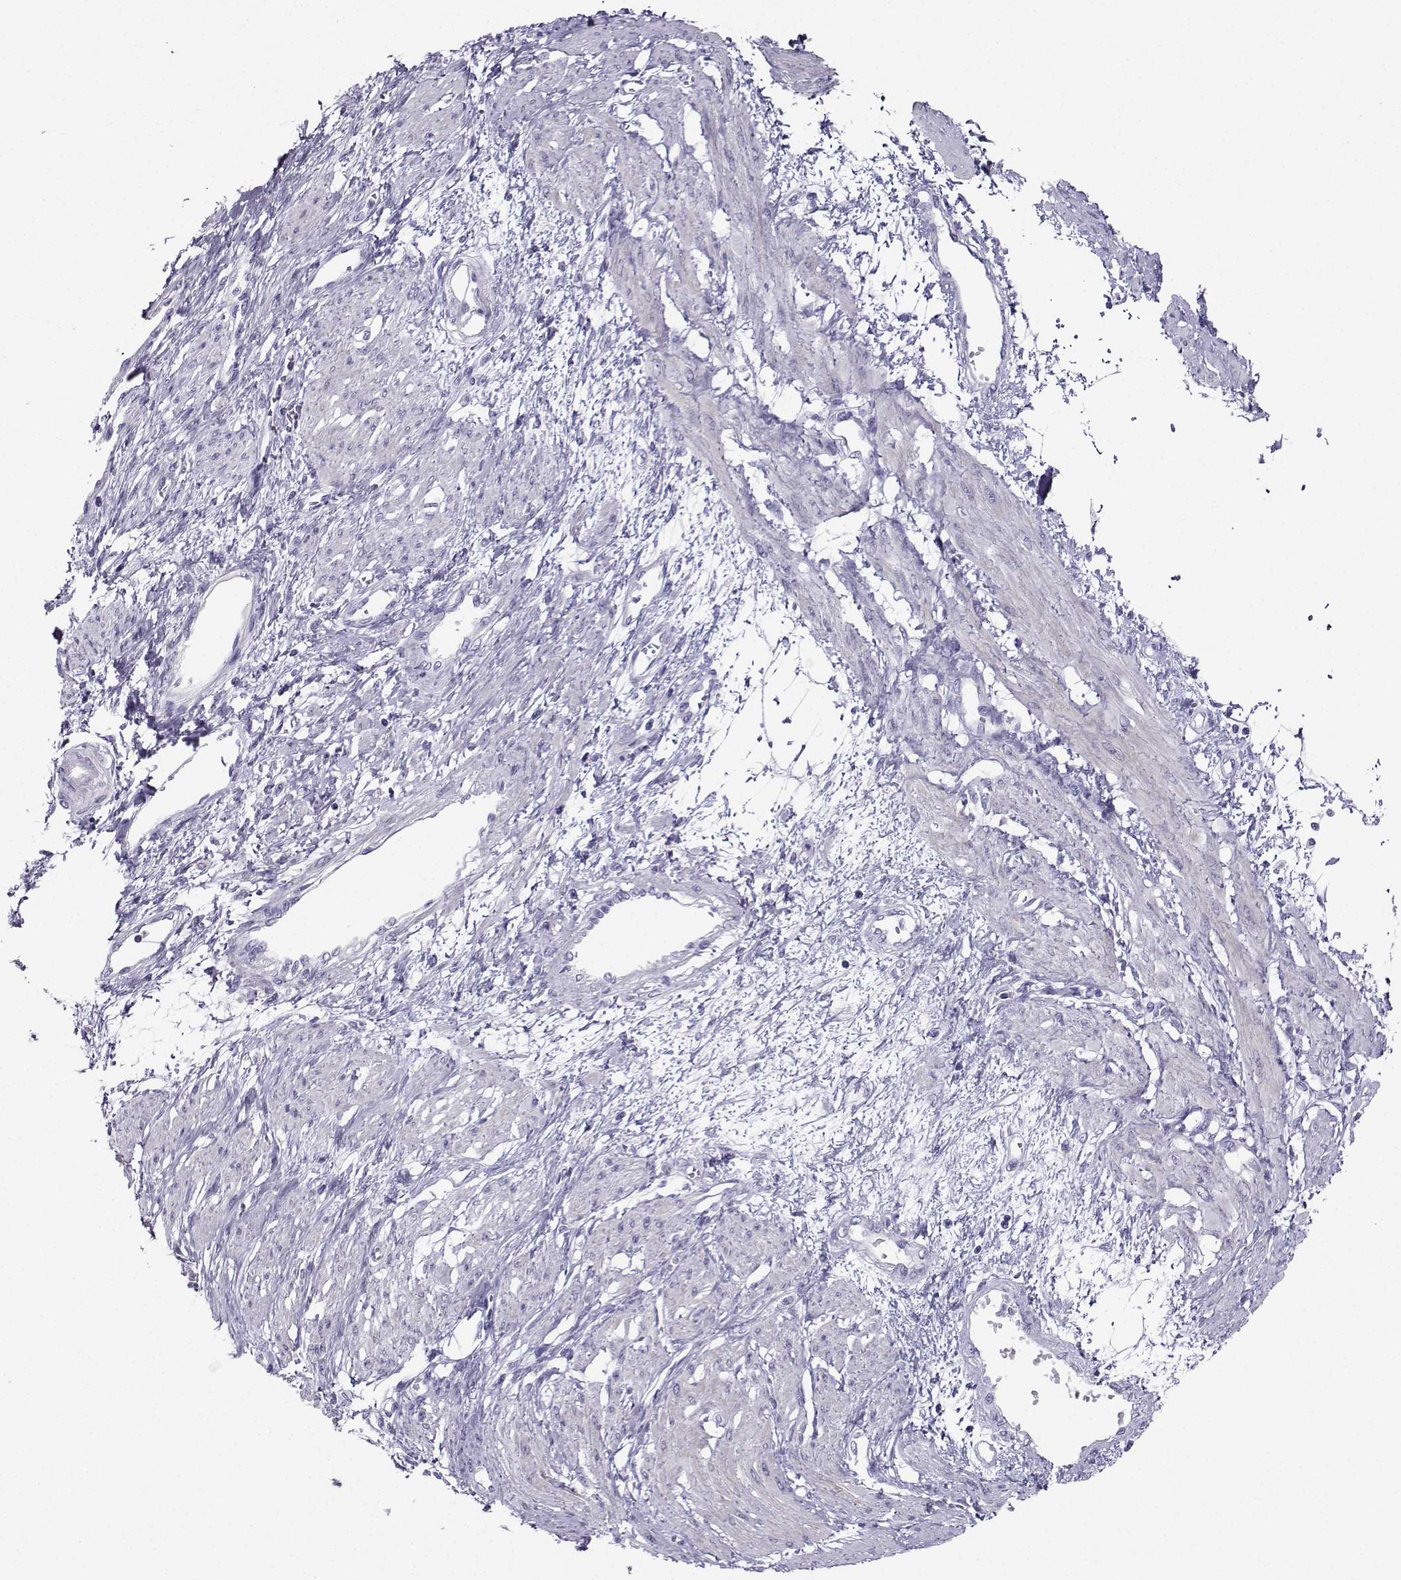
{"staining": {"intensity": "negative", "quantity": "none", "location": "none"}, "tissue": "smooth muscle", "cell_type": "Smooth muscle cells", "image_type": "normal", "snomed": [{"axis": "morphology", "description": "Normal tissue, NOS"}, {"axis": "topography", "description": "Smooth muscle"}, {"axis": "topography", "description": "Uterus"}], "caption": "A micrograph of human smooth muscle is negative for staining in smooth muscle cells. The staining is performed using DAB brown chromogen with nuclei counter-stained in using hematoxylin.", "gene": "FBXO24", "patient": {"sex": "female", "age": 39}}